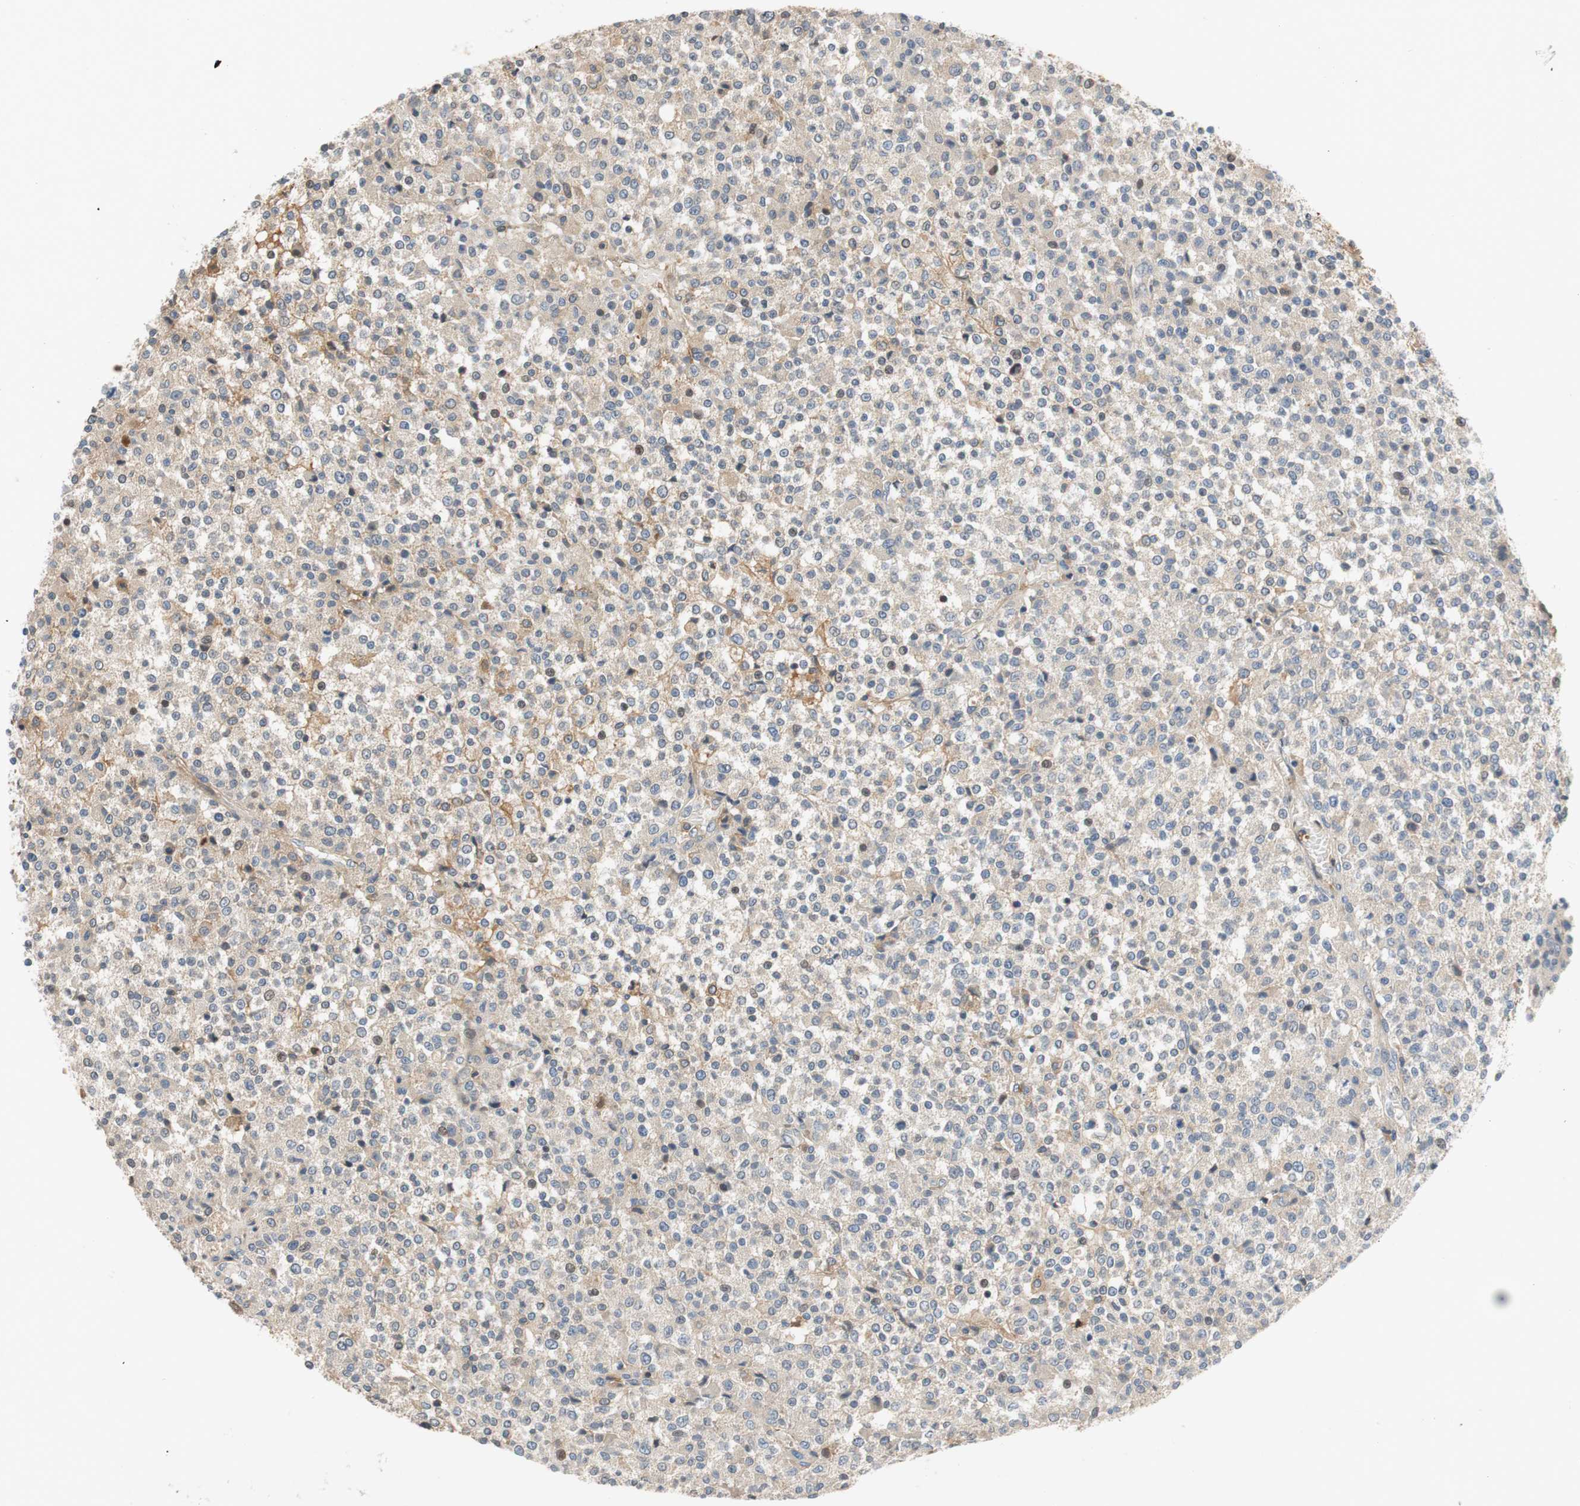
{"staining": {"intensity": "weak", "quantity": ">75%", "location": "cytoplasmic/membranous"}, "tissue": "testis cancer", "cell_type": "Tumor cells", "image_type": "cancer", "snomed": [{"axis": "morphology", "description": "Seminoma, NOS"}, {"axis": "topography", "description": "Testis"}], "caption": "A low amount of weak cytoplasmic/membranous positivity is present in about >75% of tumor cells in testis seminoma tissue.", "gene": "C4A", "patient": {"sex": "male", "age": 59}}